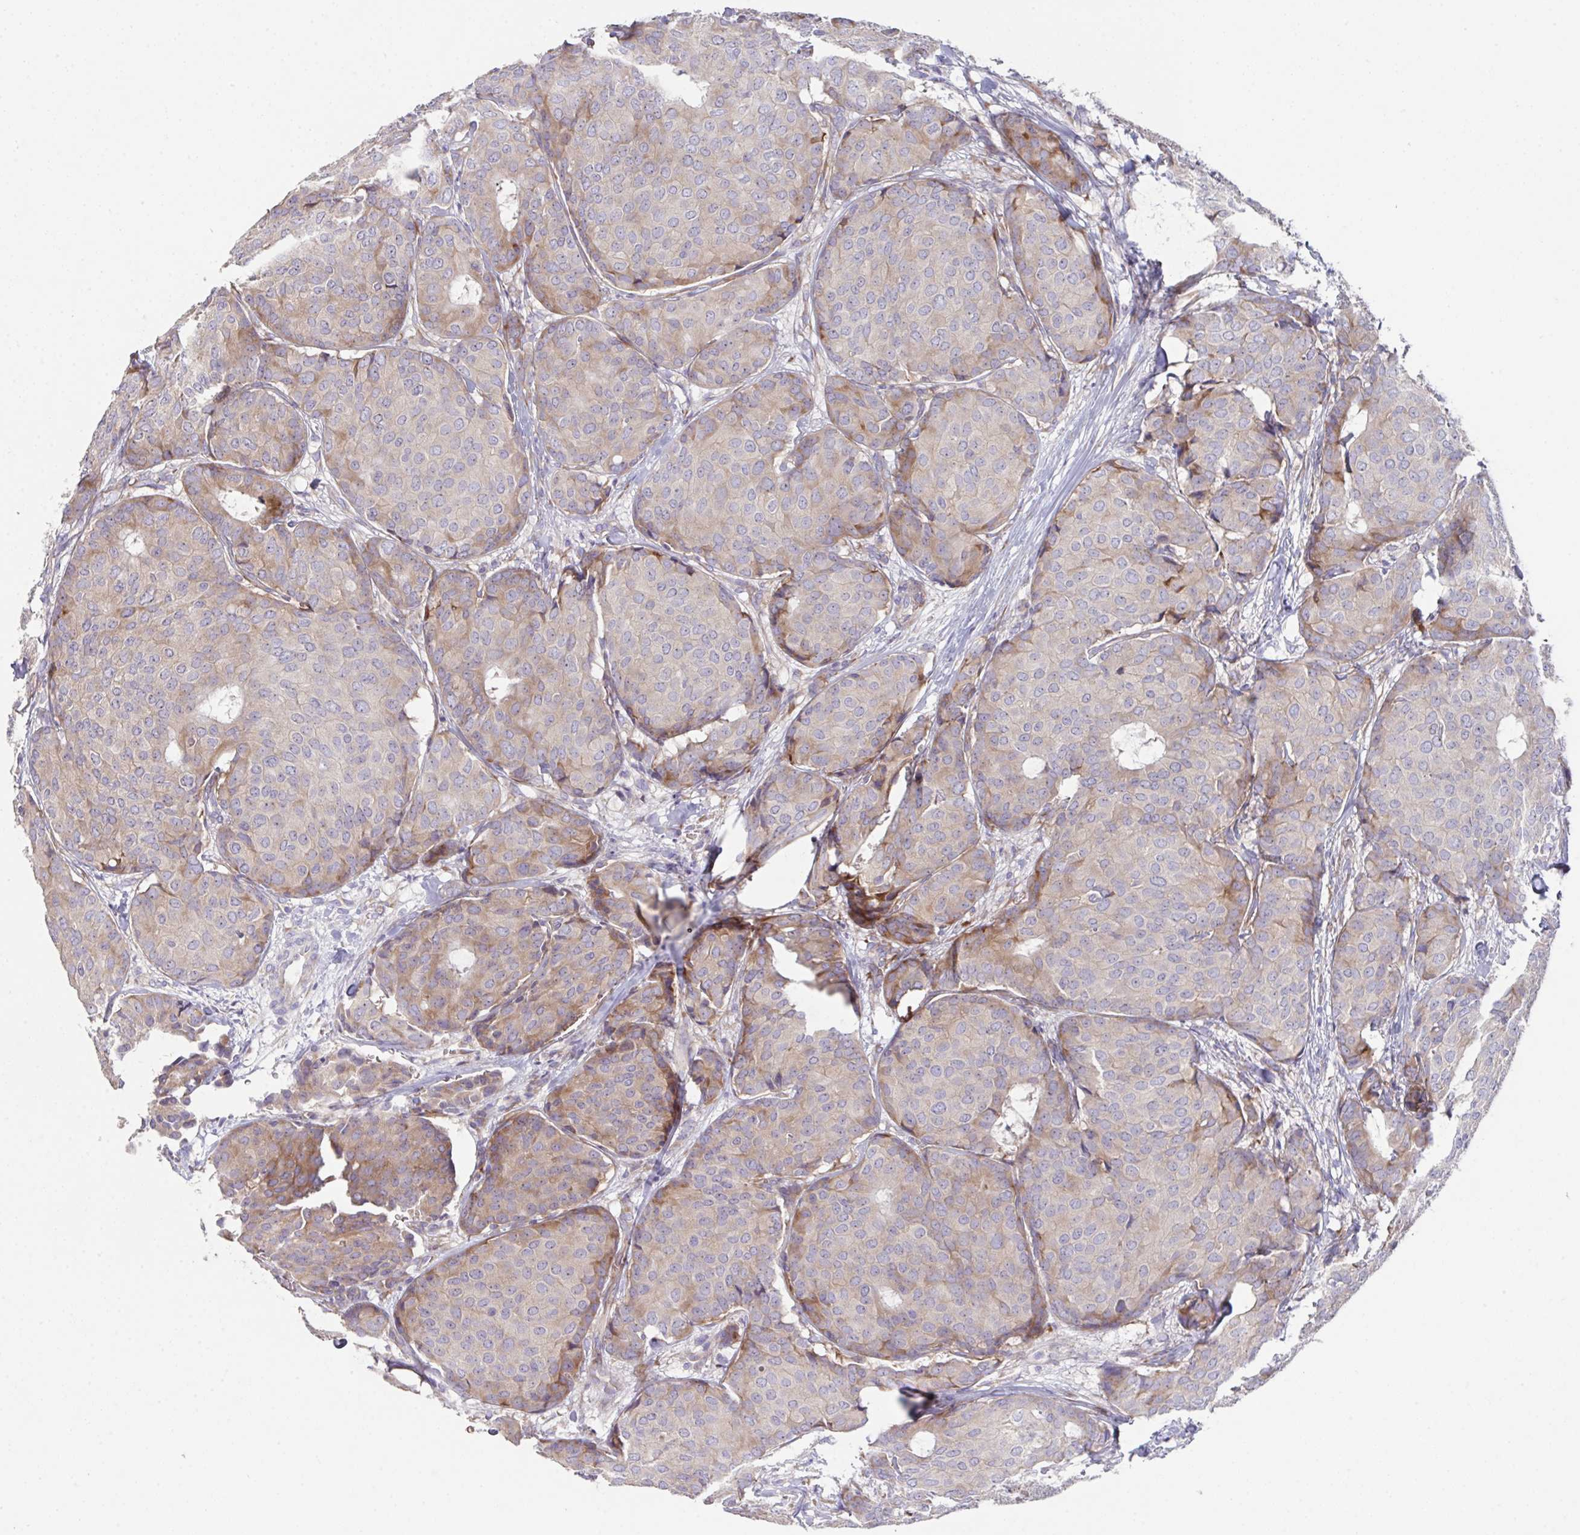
{"staining": {"intensity": "moderate", "quantity": "25%-75%", "location": "cytoplasmic/membranous"}, "tissue": "breast cancer", "cell_type": "Tumor cells", "image_type": "cancer", "snomed": [{"axis": "morphology", "description": "Duct carcinoma"}, {"axis": "topography", "description": "Breast"}], "caption": "Immunohistochemistry staining of breast cancer, which demonstrates medium levels of moderate cytoplasmic/membranous staining in about 25%-75% of tumor cells indicating moderate cytoplasmic/membranous protein positivity. The staining was performed using DAB (brown) for protein detection and nuclei were counterstained in hematoxylin (blue).", "gene": "FAU", "patient": {"sex": "female", "age": 75}}